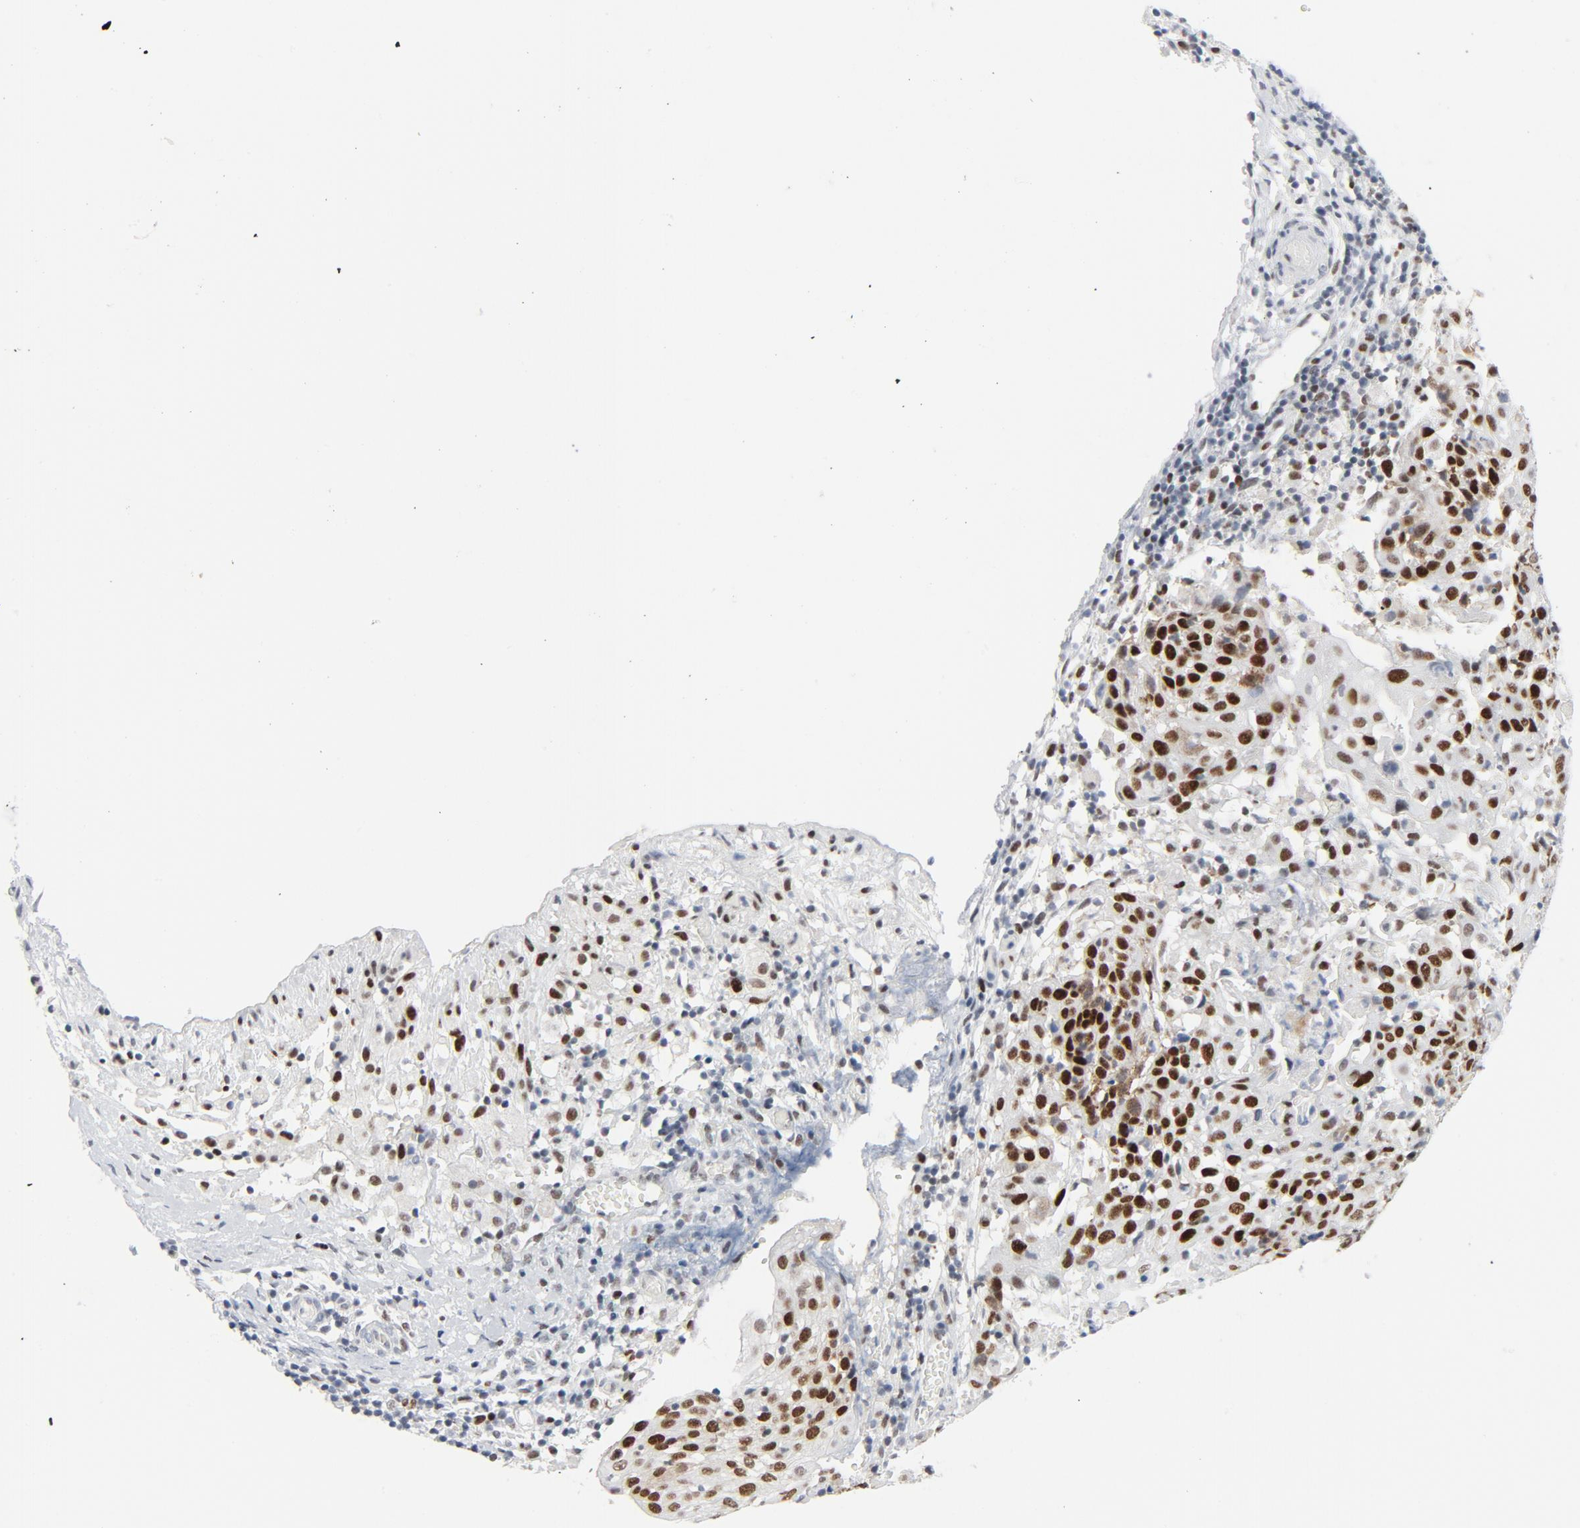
{"staining": {"intensity": "strong", "quantity": ">75%", "location": "cytoplasmic/membranous,nuclear"}, "tissue": "cervical cancer", "cell_type": "Tumor cells", "image_type": "cancer", "snomed": [{"axis": "morphology", "description": "Normal tissue, NOS"}, {"axis": "morphology", "description": "Squamous cell carcinoma, NOS"}, {"axis": "topography", "description": "Cervix"}], "caption": "Protein staining of squamous cell carcinoma (cervical) tissue shows strong cytoplasmic/membranous and nuclear positivity in about >75% of tumor cells. The protein of interest is shown in brown color, while the nuclei are stained blue.", "gene": "POLD1", "patient": {"sex": "female", "age": 67}}